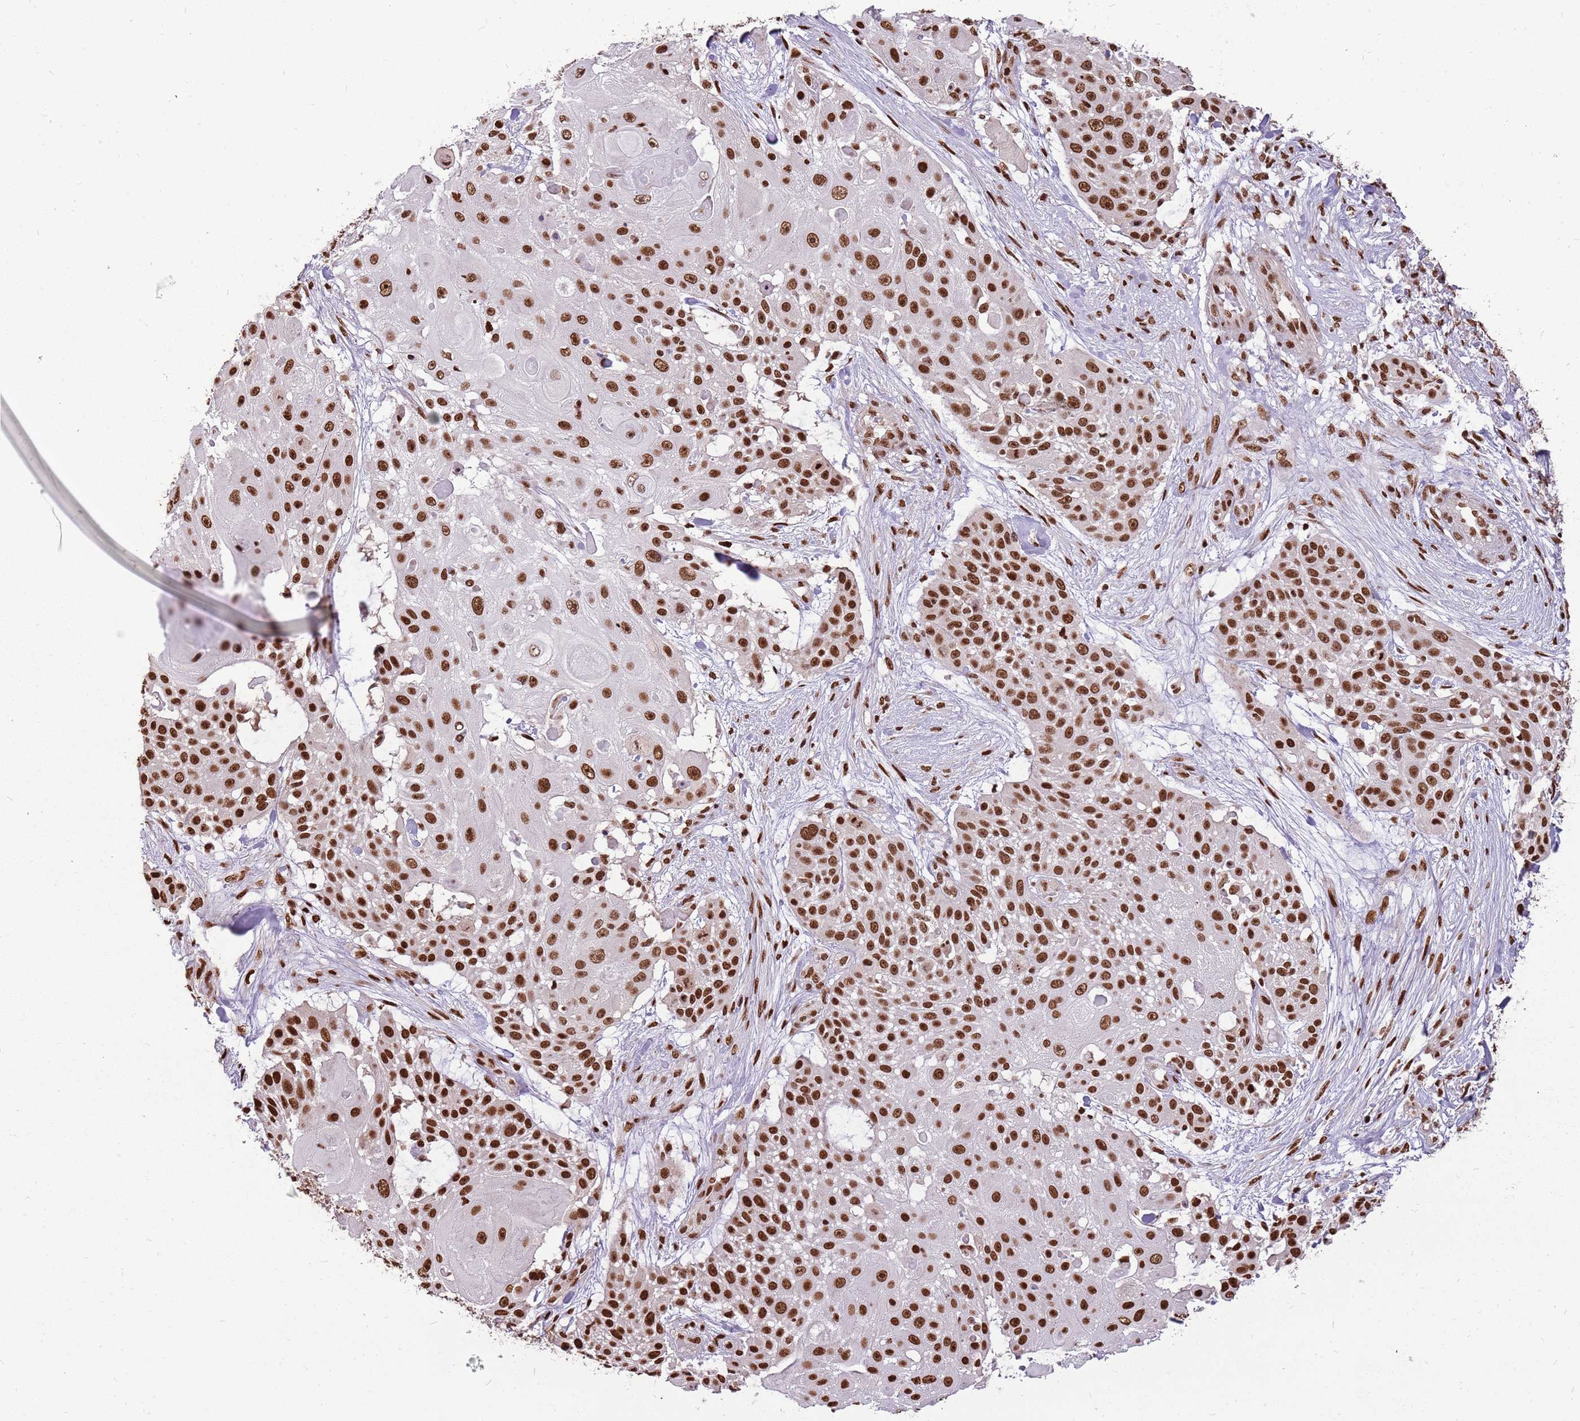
{"staining": {"intensity": "strong", "quantity": ">75%", "location": "nuclear"}, "tissue": "skin cancer", "cell_type": "Tumor cells", "image_type": "cancer", "snomed": [{"axis": "morphology", "description": "Squamous cell carcinoma, NOS"}, {"axis": "topography", "description": "Skin"}], "caption": "Tumor cells exhibit strong nuclear expression in approximately >75% of cells in skin cancer. (DAB (3,3'-diaminobenzidine) IHC with brightfield microscopy, high magnification).", "gene": "WASHC4", "patient": {"sex": "female", "age": 86}}